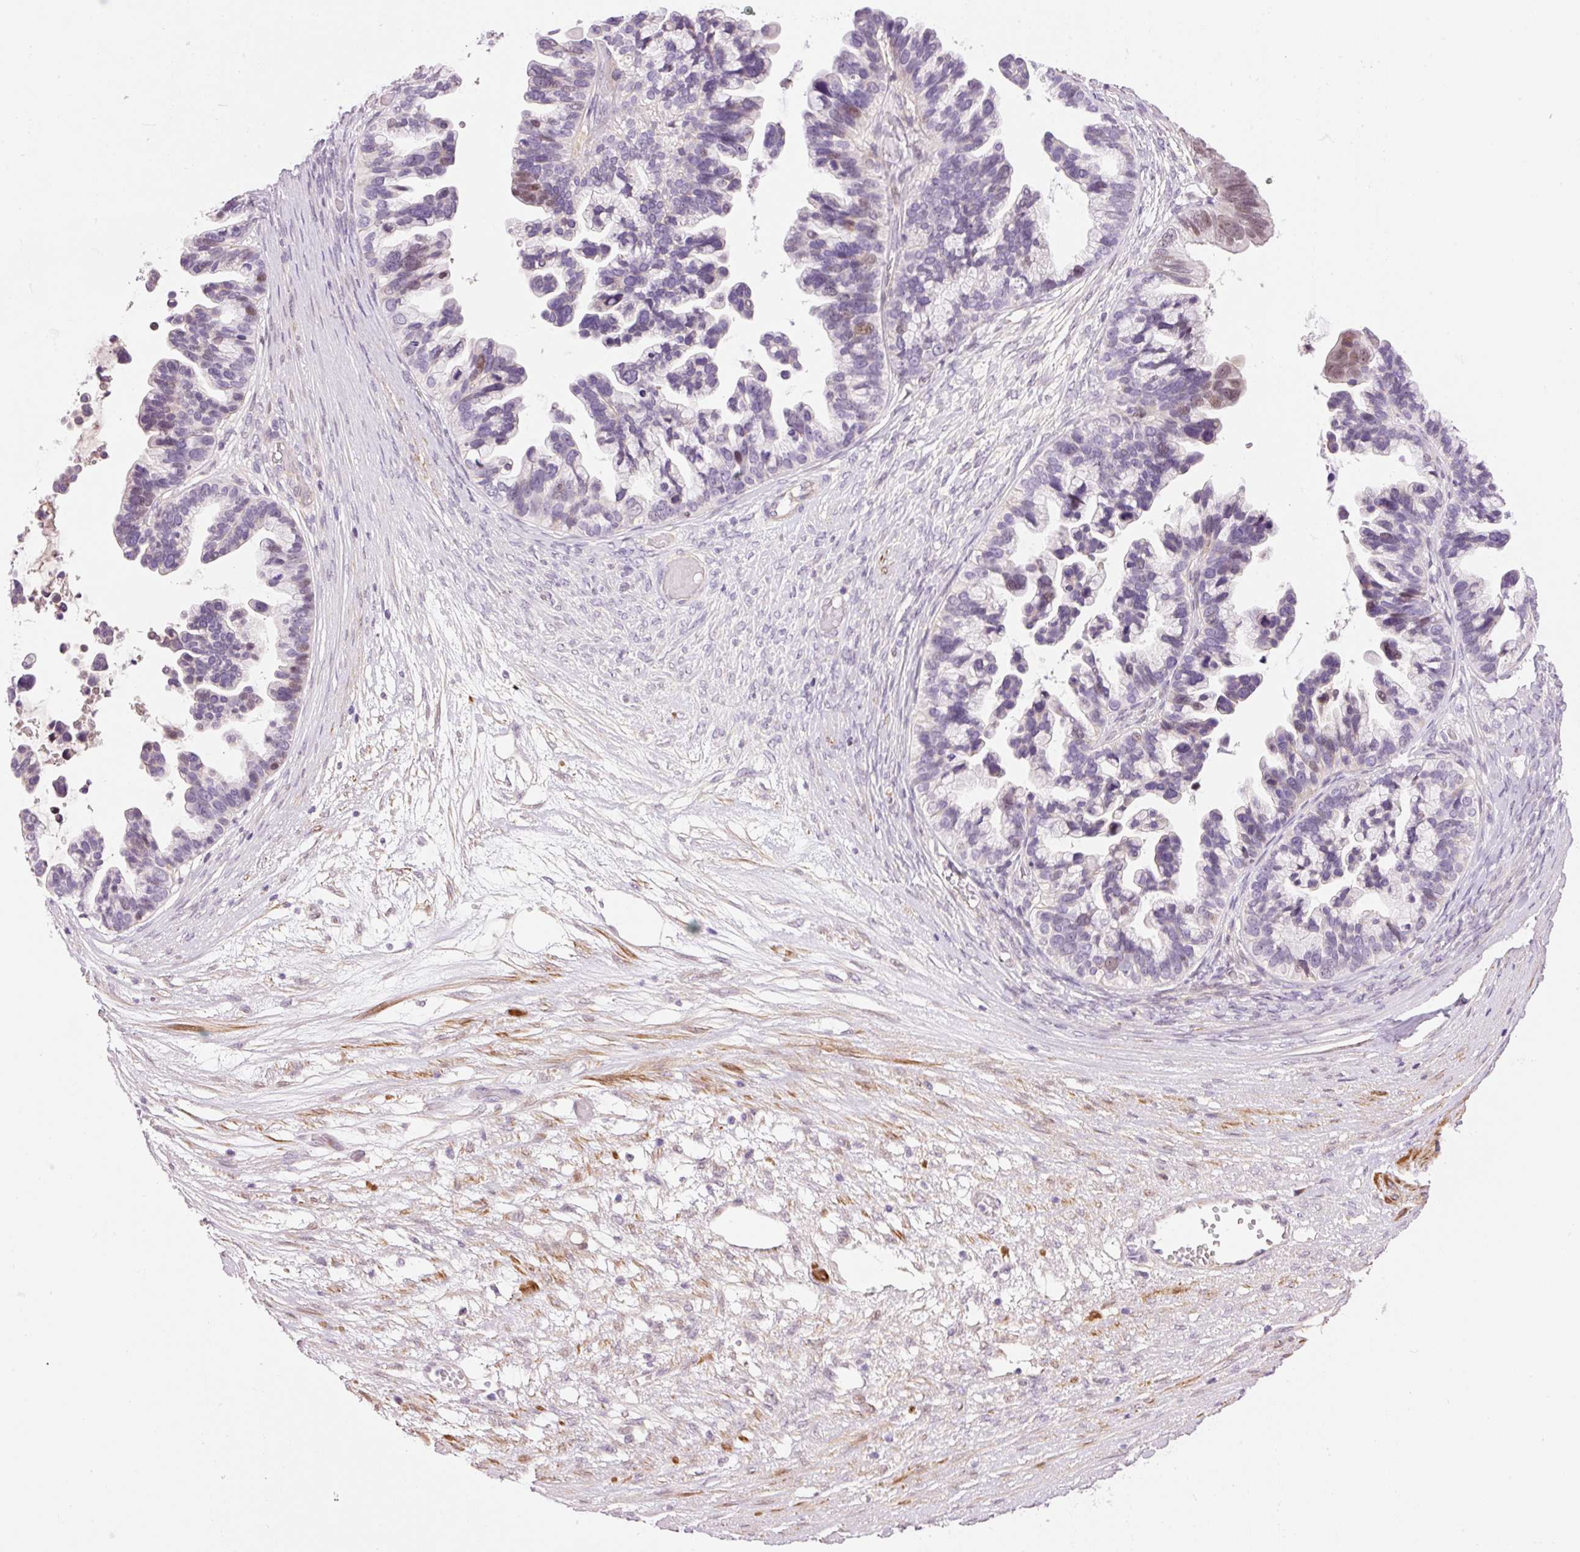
{"staining": {"intensity": "weak", "quantity": "<25%", "location": "nuclear"}, "tissue": "ovarian cancer", "cell_type": "Tumor cells", "image_type": "cancer", "snomed": [{"axis": "morphology", "description": "Cystadenocarcinoma, serous, NOS"}, {"axis": "topography", "description": "Ovary"}], "caption": "Human ovarian cancer stained for a protein using IHC exhibits no staining in tumor cells.", "gene": "HNF1A", "patient": {"sex": "female", "age": 56}}